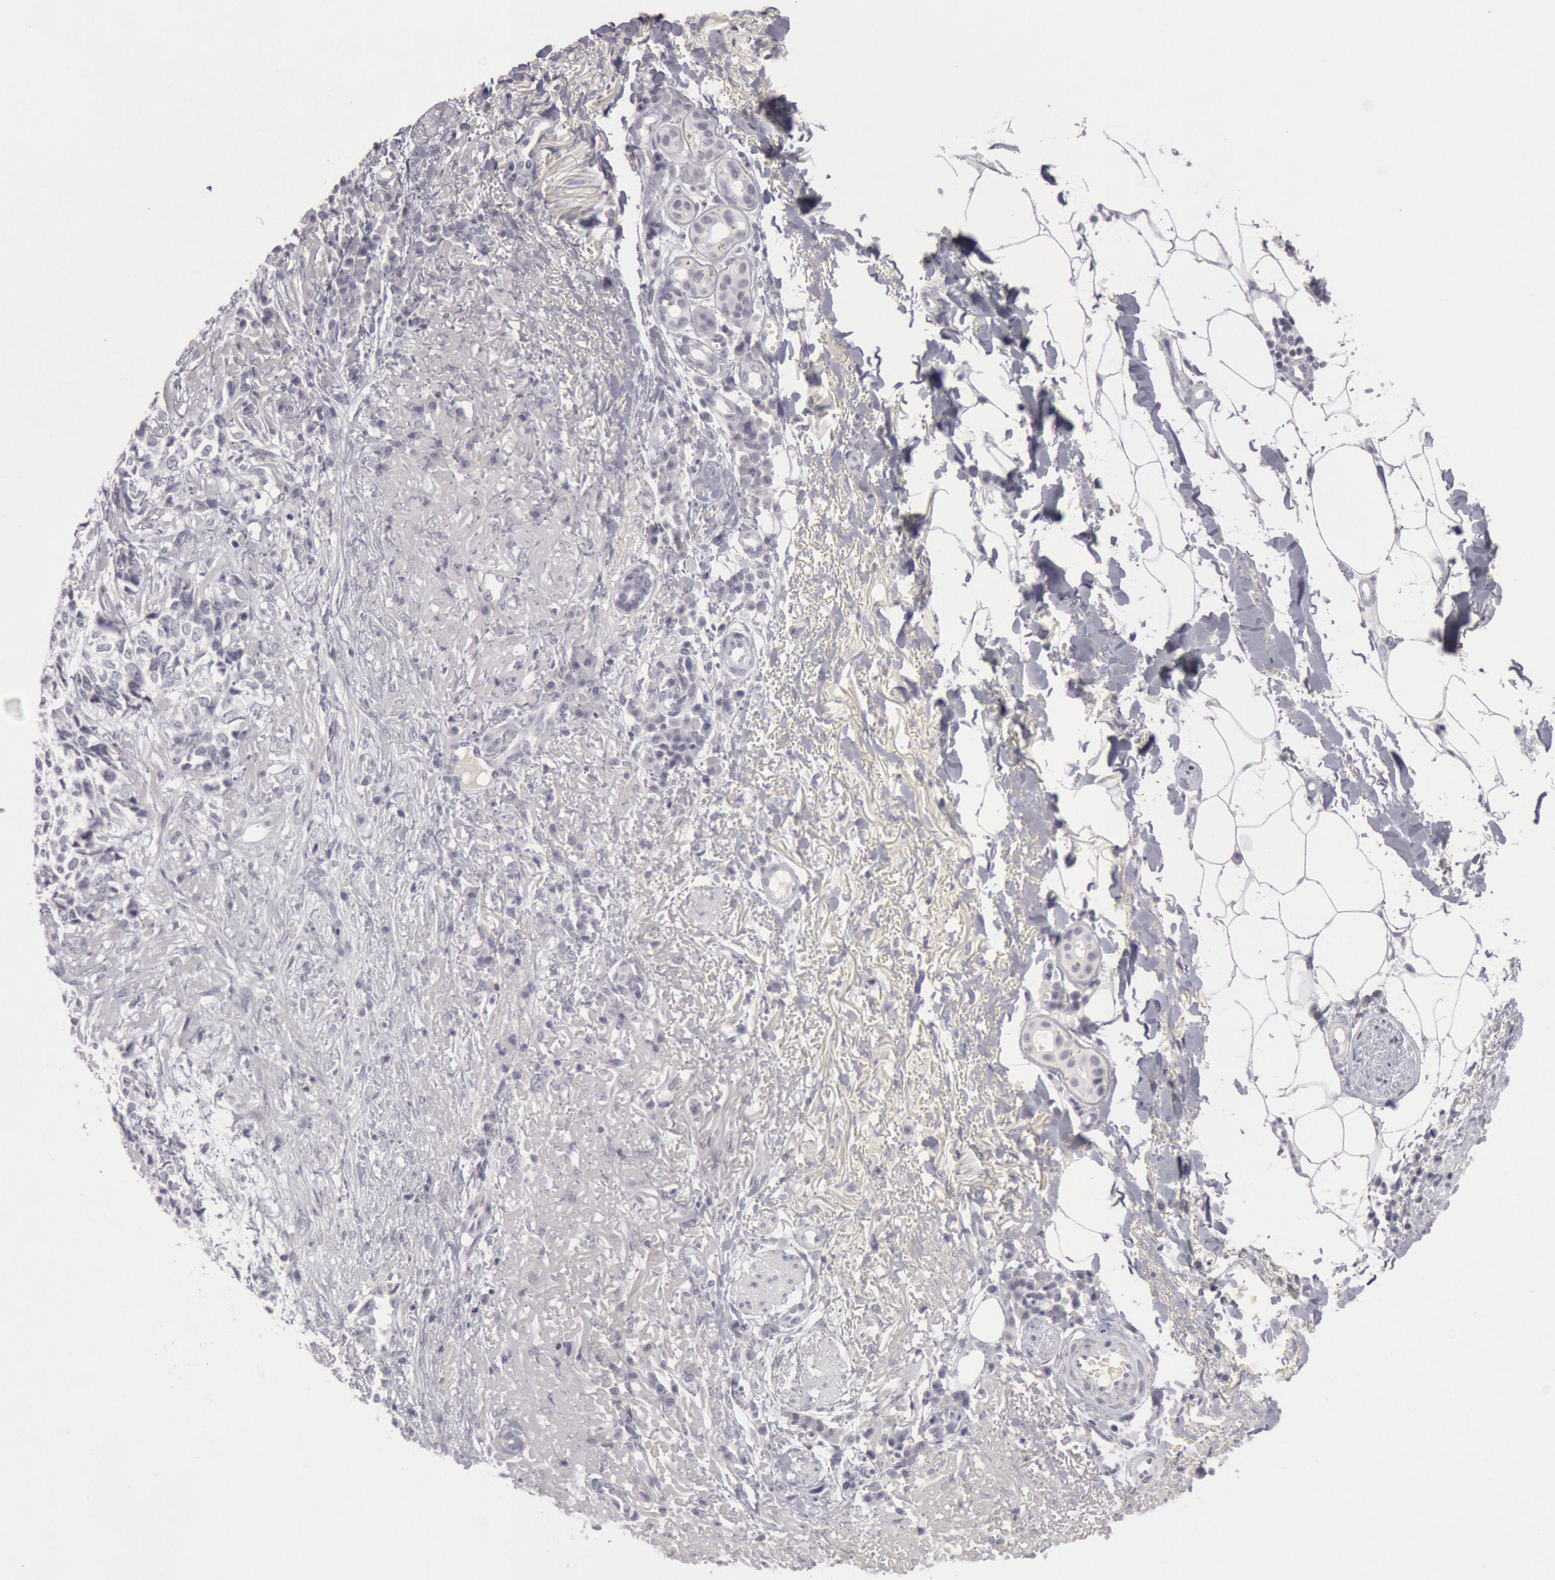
{"staining": {"intensity": "negative", "quantity": "none", "location": "none"}, "tissue": "skin cancer", "cell_type": "Tumor cells", "image_type": "cancer", "snomed": [{"axis": "morphology", "description": "Normal tissue, NOS"}, {"axis": "morphology", "description": "Basal cell carcinoma"}, {"axis": "topography", "description": "Skin"}], "caption": "A high-resolution micrograph shows immunohistochemistry (IHC) staining of basal cell carcinoma (skin), which displays no significant staining in tumor cells.", "gene": "KRT16", "patient": {"sex": "female", "age": 65}}